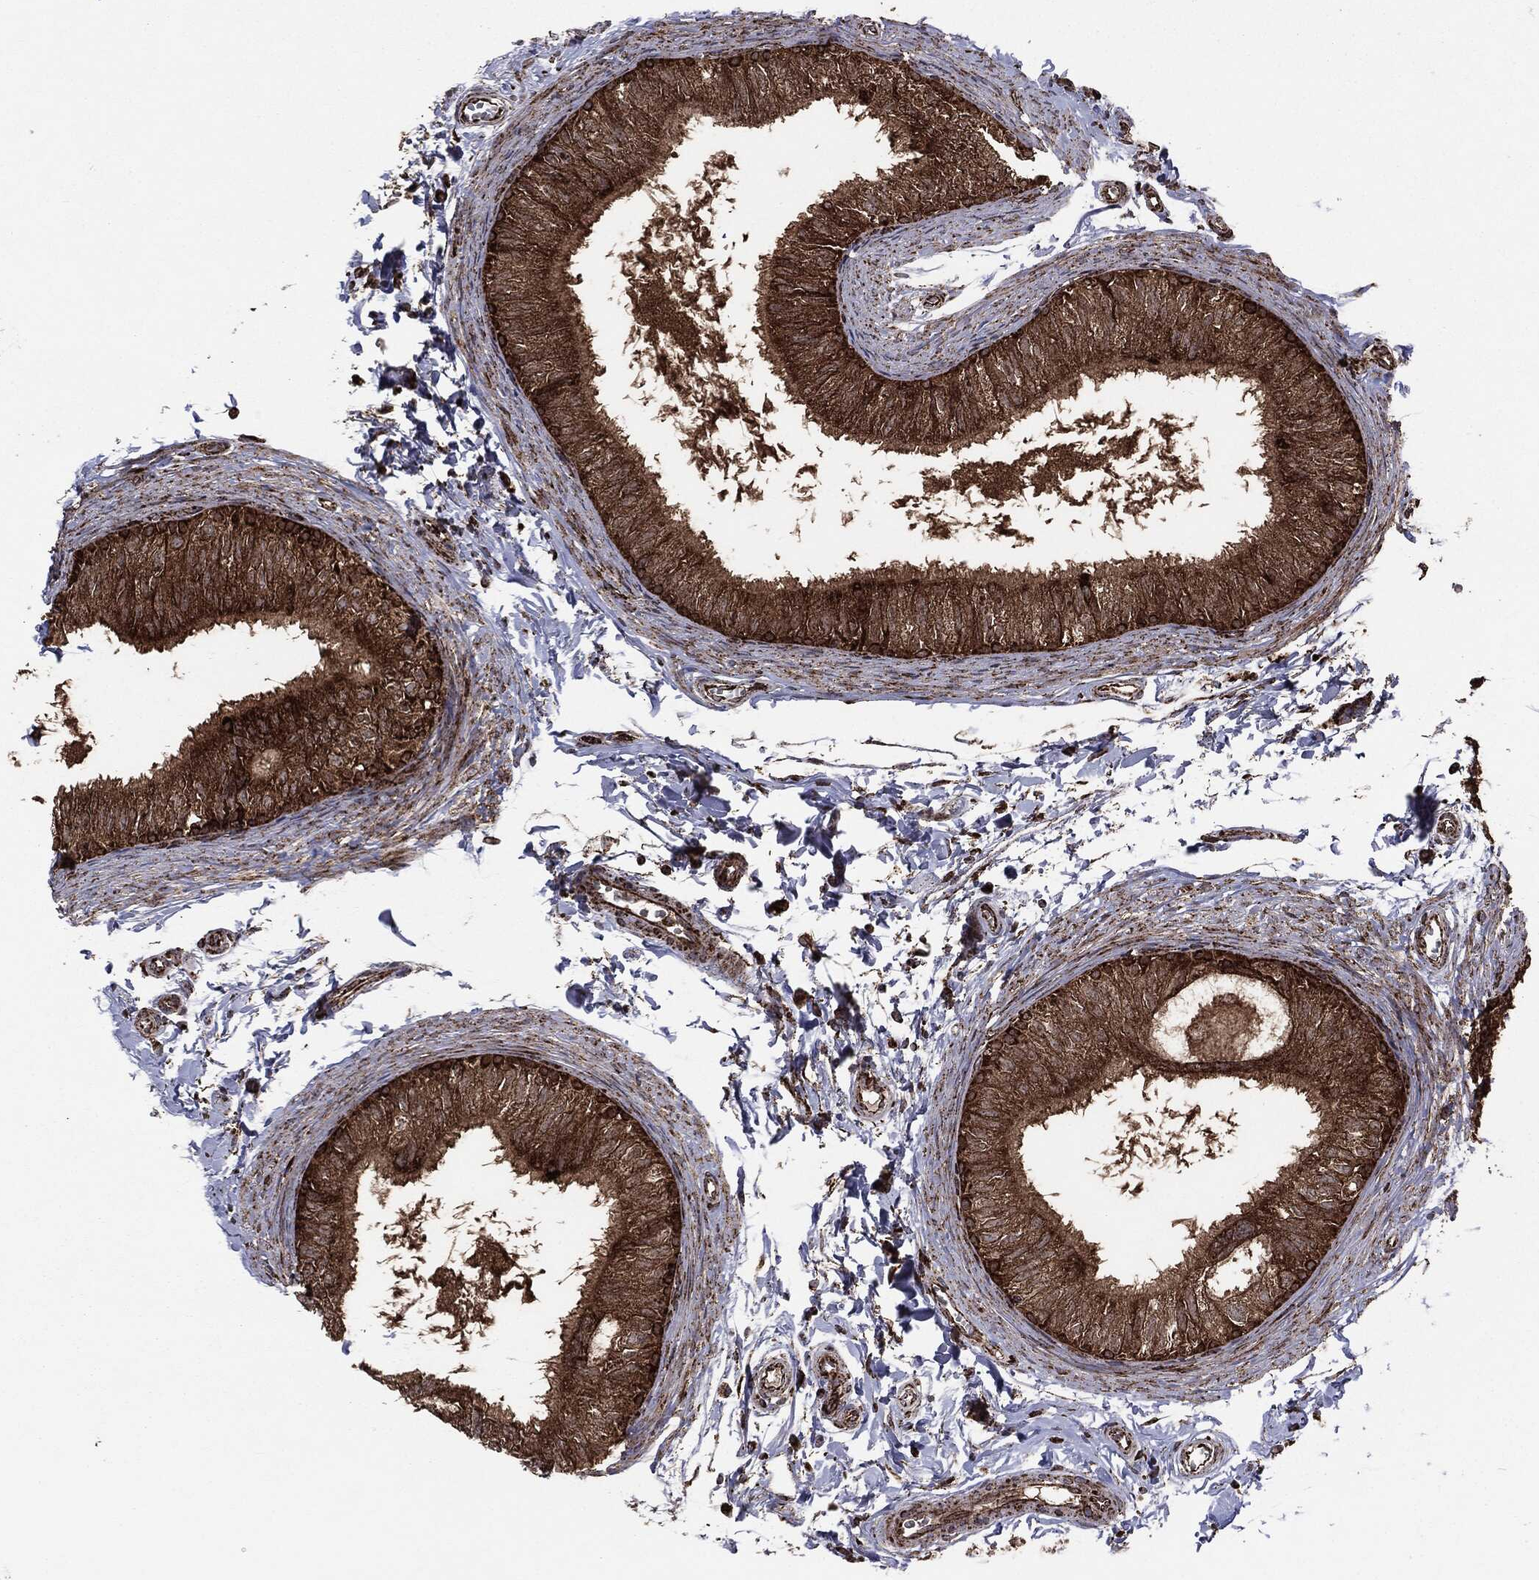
{"staining": {"intensity": "strong", "quantity": ">75%", "location": "cytoplasmic/membranous"}, "tissue": "epididymis", "cell_type": "Glandular cells", "image_type": "normal", "snomed": [{"axis": "morphology", "description": "Normal tissue, NOS"}, {"axis": "topography", "description": "Epididymis"}], "caption": "Glandular cells display strong cytoplasmic/membranous positivity in about >75% of cells in unremarkable epididymis. (IHC, brightfield microscopy, high magnification).", "gene": "MAP2K1", "patient": {"sex": "male", "age": 22}}